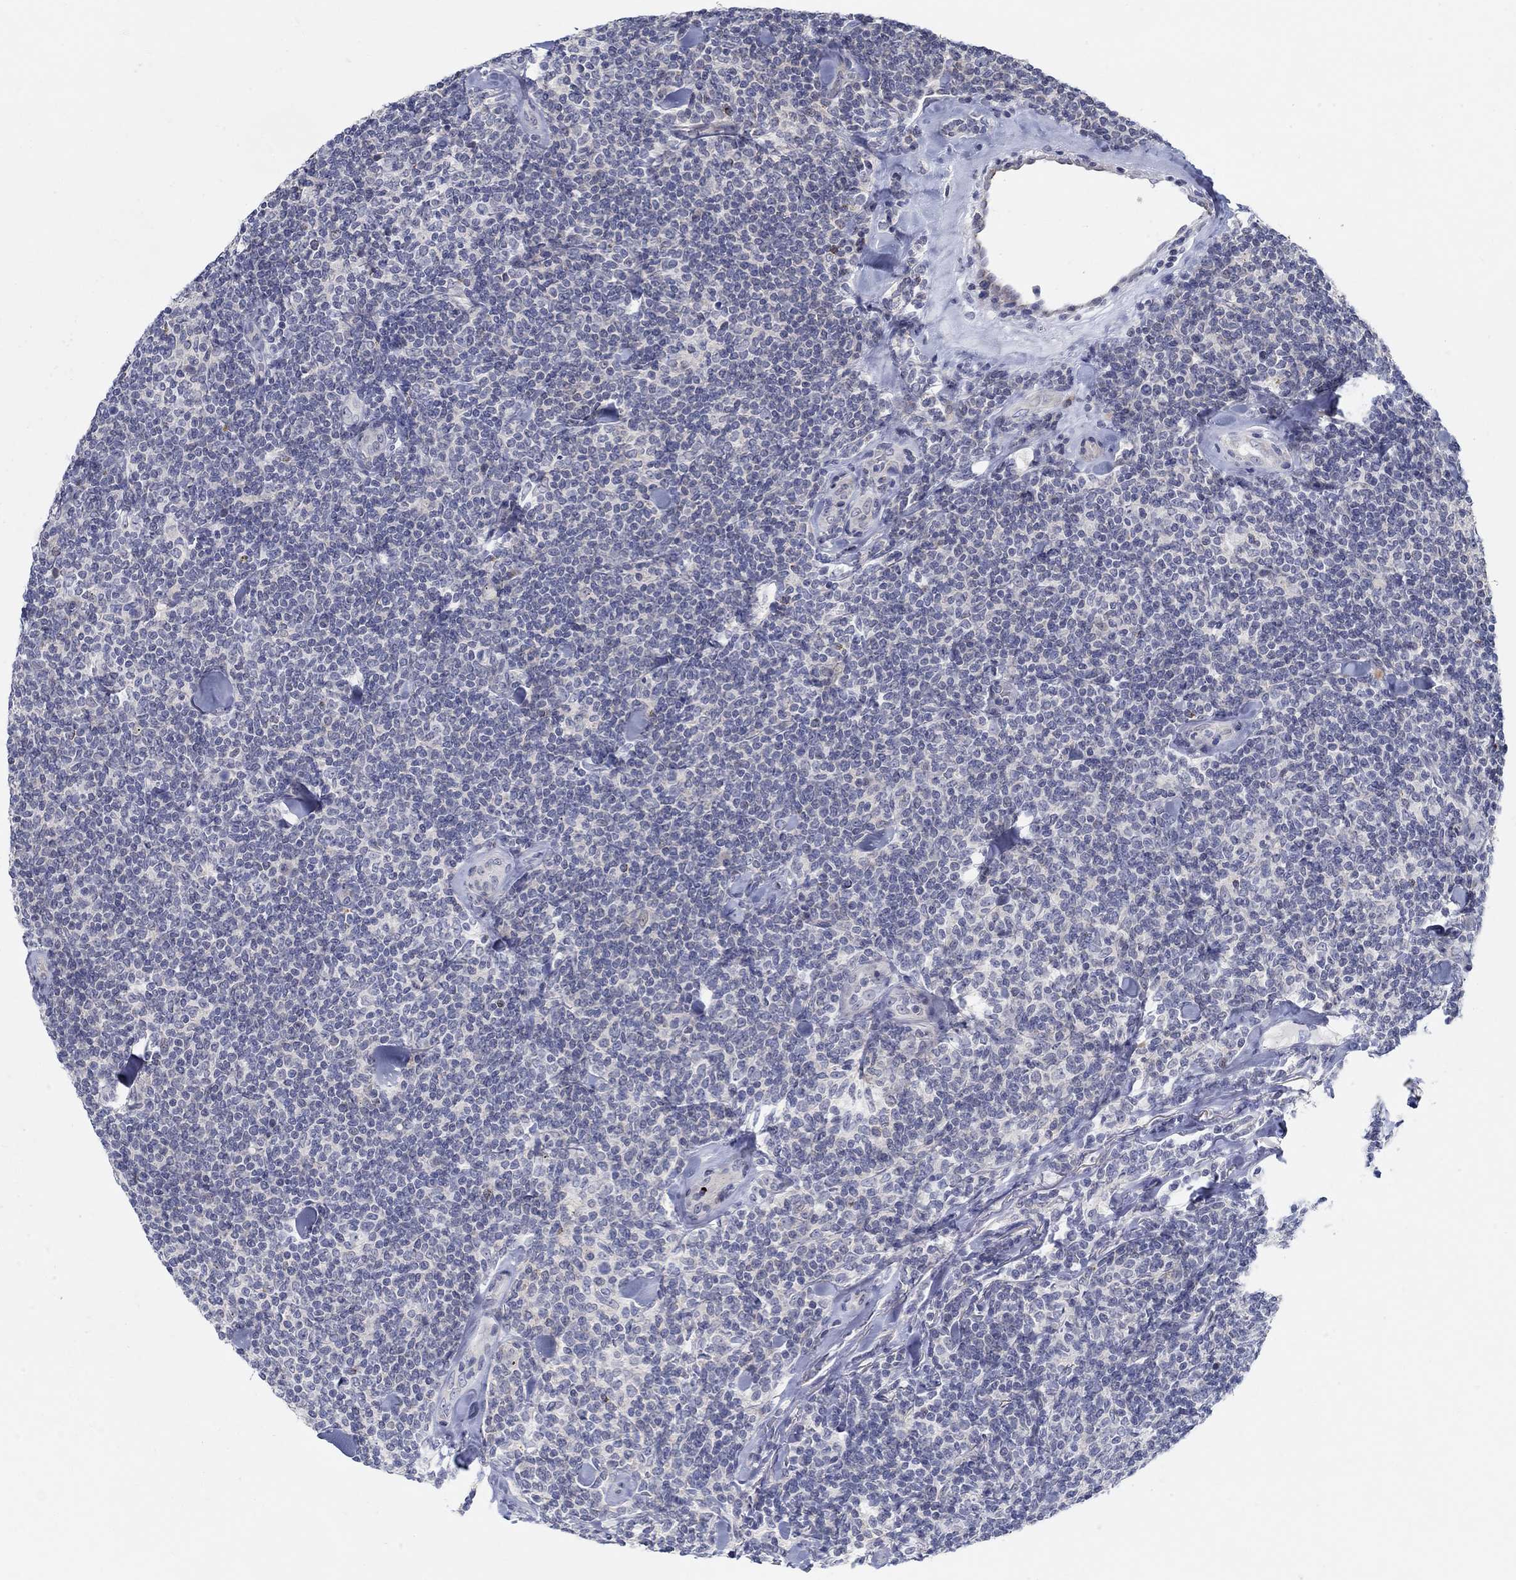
{"staining": {"intensity": "negative", "quantity": "none", "location": "none"}, "tissue": "lymphoma", "cell_type": "Tumor cells", "image_type": "cancer", "snomed": [{"axis": "morphology", "description": "Malignant lymphoma, non-Hodgkin's type, Low grade"}, {"axis": "topography", "description": "Lymph node"}], "caption": "This histopathology image is of lymphoma stained with IHC to label a protein in brown with the nuclei are counter-stained blue. There is no positivity in tumor cells.", "gene": "ANO7", "patient": {"sex": "female", "age": 56}}